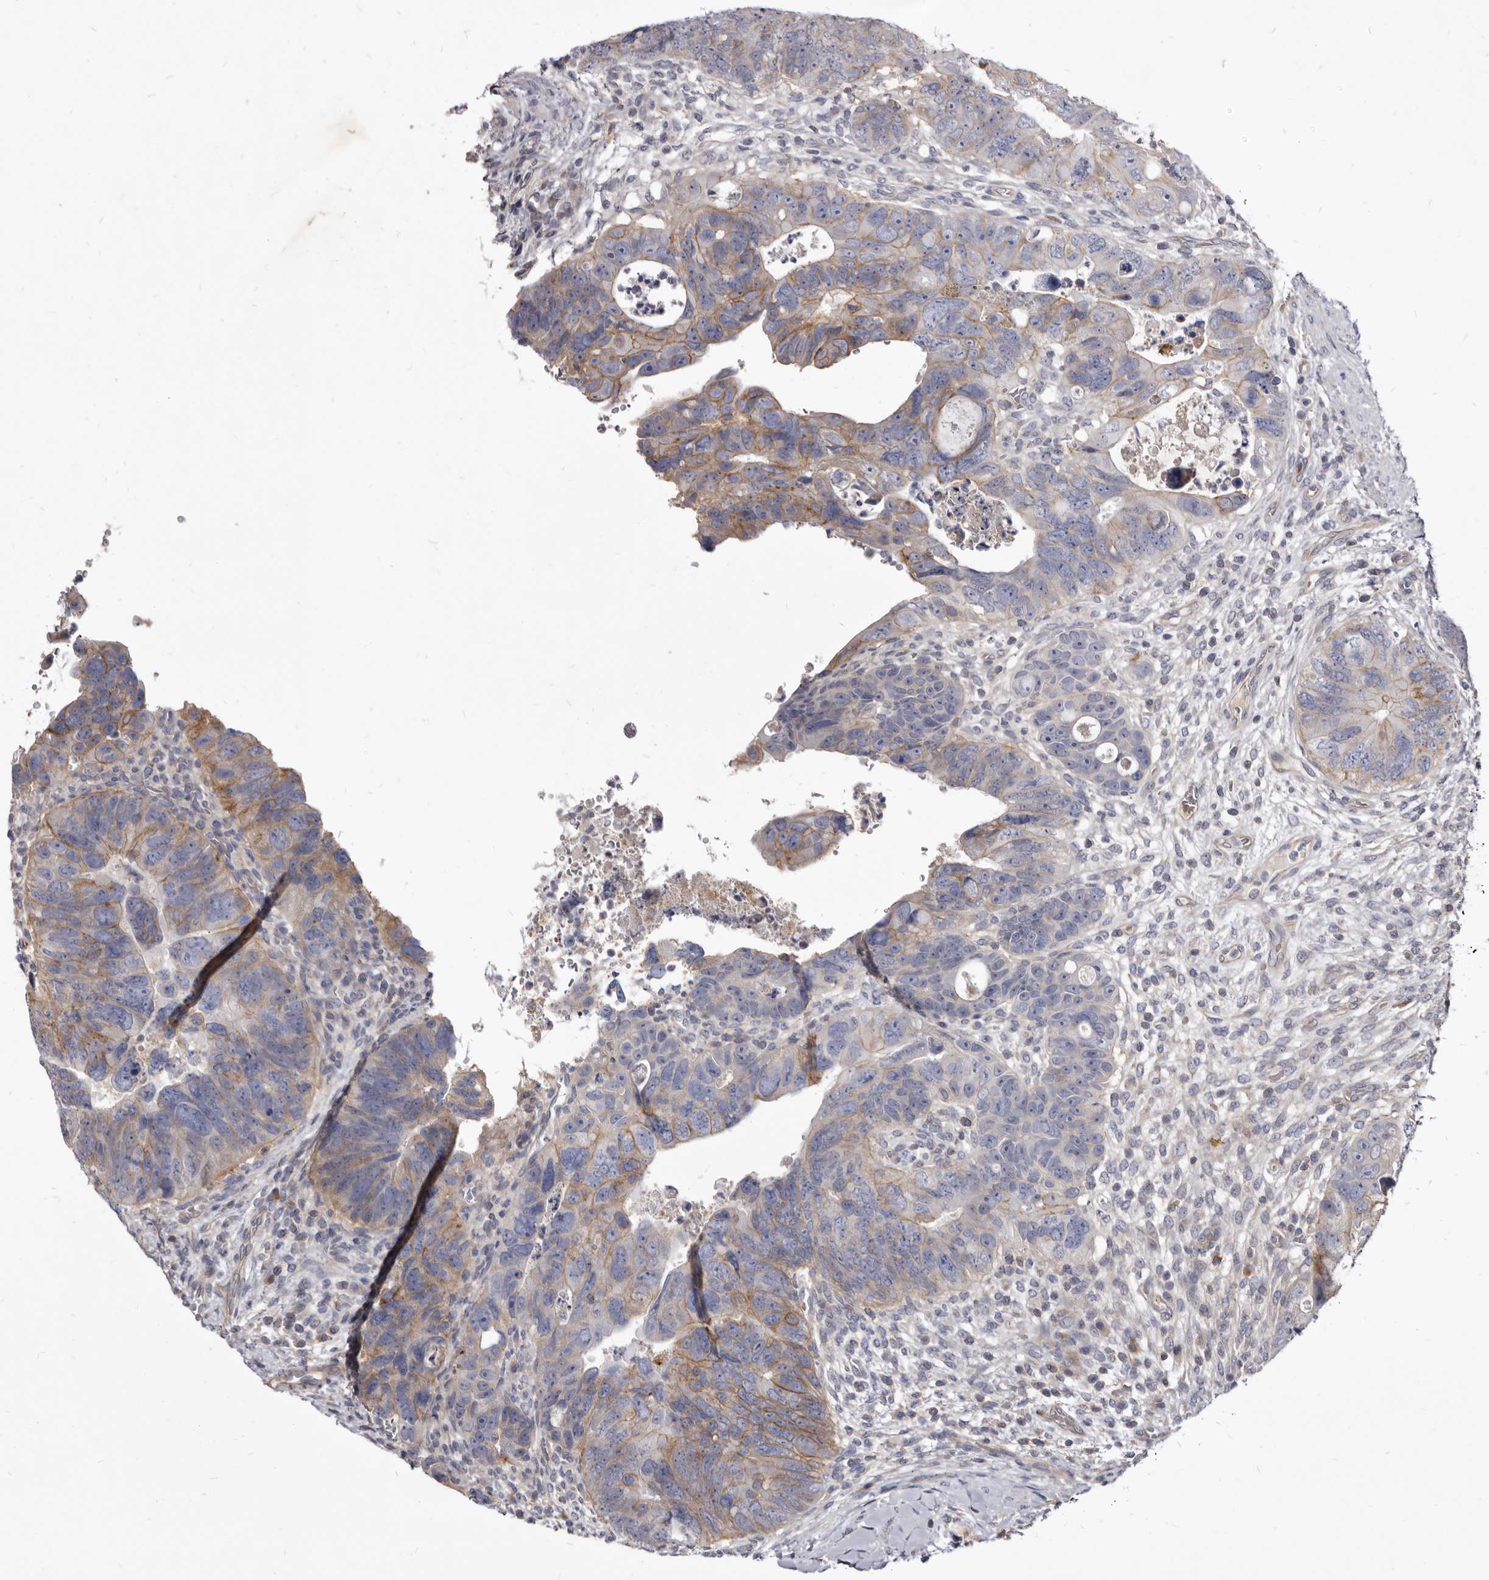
{"staining": {"intensity": "moderate", "quantity": "25%-75%", "location": "cytoplasmic/membranous"}, "tissue": "colorectal cancer", "cell_type": "Tumor cells", "image_type": "cancer", "snomed": [{"axis": "morphology", "description": "Adenocarcinoma, NOS"}, {"axis": "topography", "description": "Rectum"}], "caption": "IHC of colorectal cancer (adenocarcinoma) shows medium levels of moderate cytoplasmic/membranous positivity in approximately 25%-75% of tumor cells. (Stains: DAB (3,3'-diaminobenzidine) in brown, nuclei in blue, Microscopy: brightfield microscopy at high magnification).", "gene": "FAS", "patient": {"sex": "male", "age": 59}}